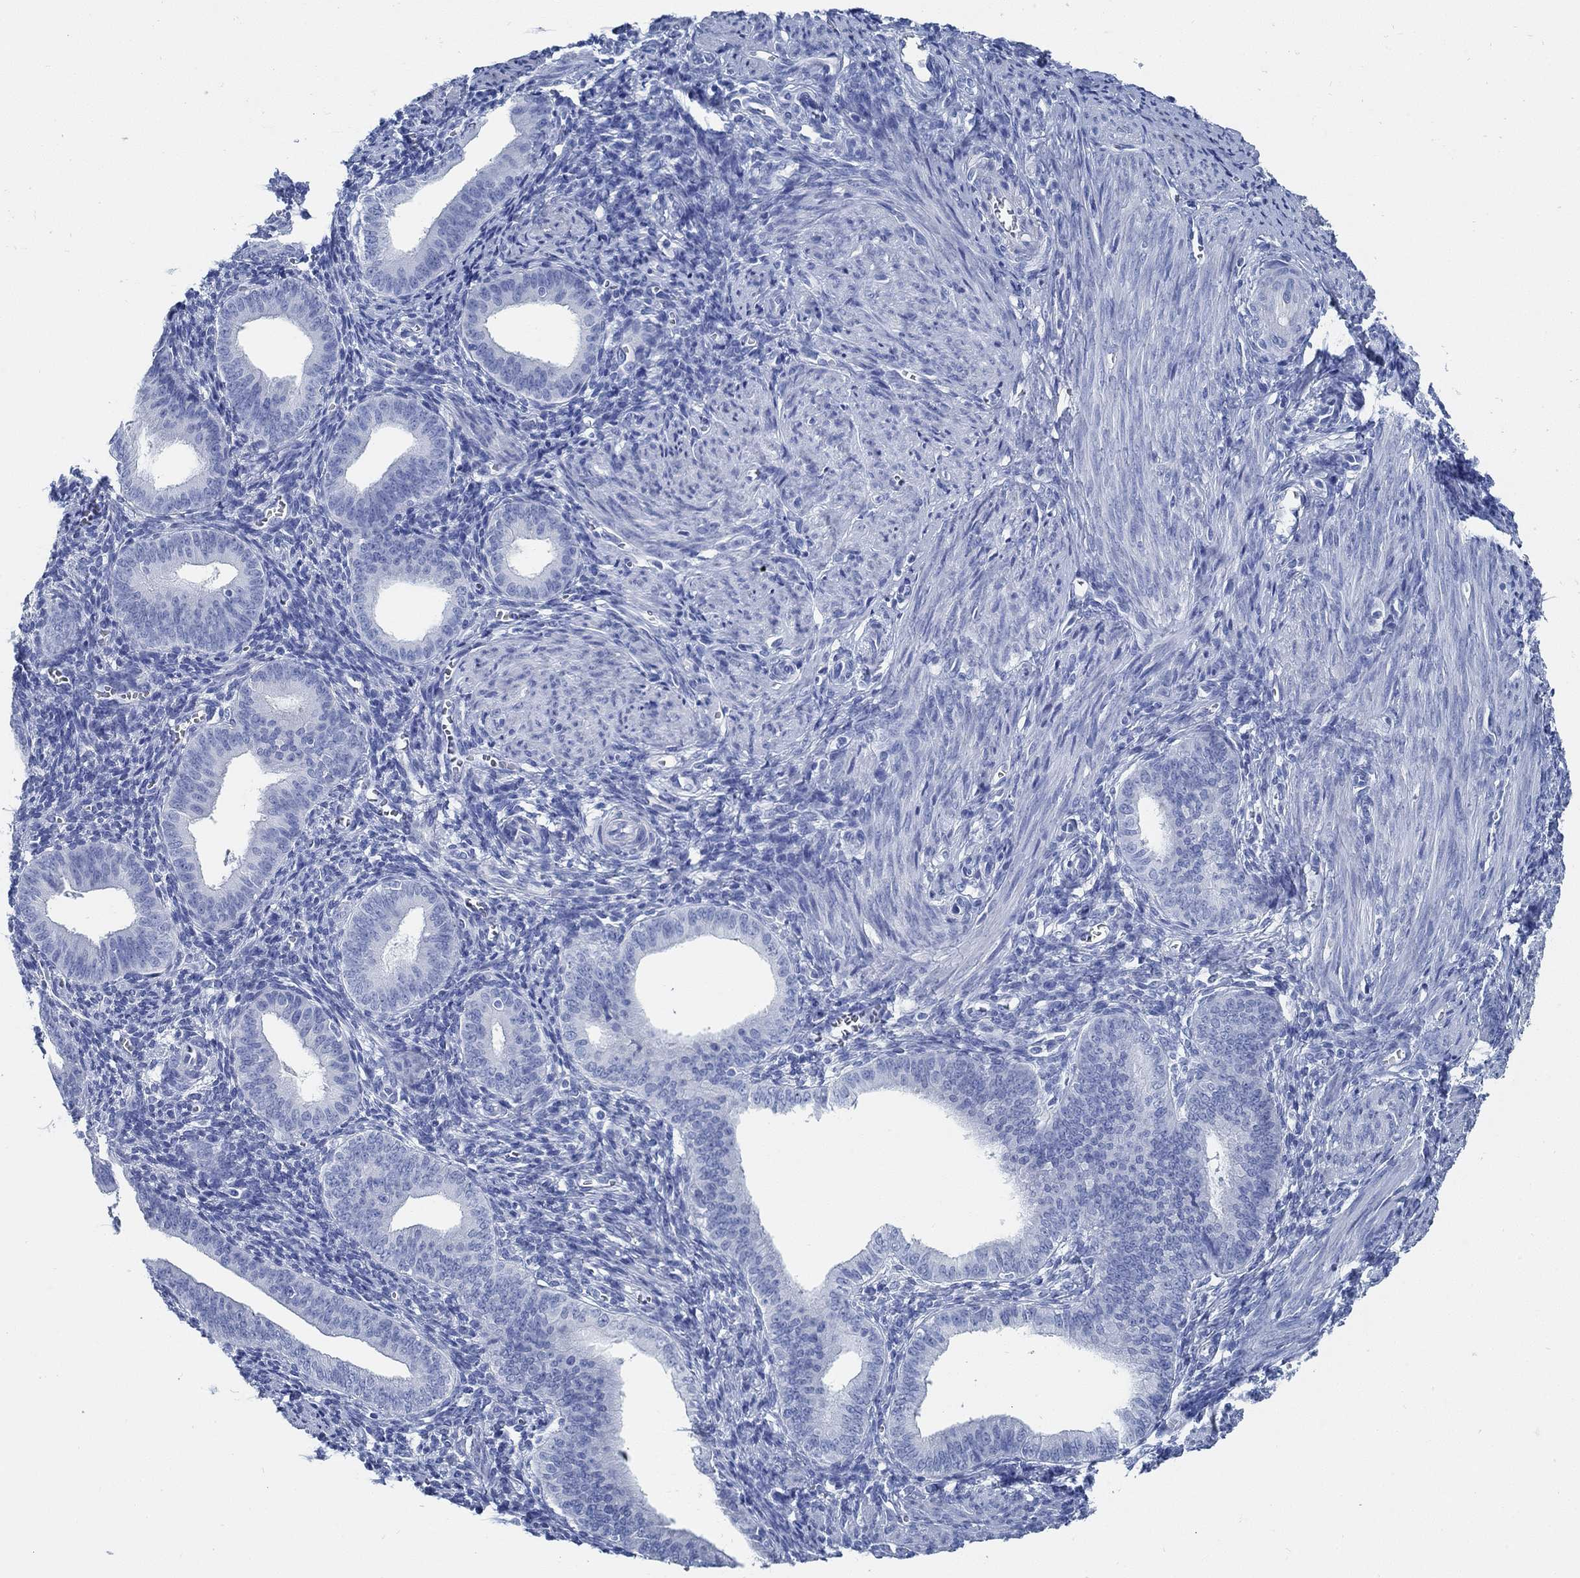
{"staining": {"intensity": "negative", "quantity": "none", "location": "none"}, "tissue": "endometrium", "cell_type": "Cells in endometrial stroma", "image_type": "normal", "snomed": [{"axis": "morphology", "description": "Normal tissue, NOS"}, {"axis": "topography", "description": "Endometrium"}], "caption": "Cells in endometrial stroma show no significant protein expression in normal endometrium. The staining is performed using DAB (3,3'-diaminobenzidine) brown chromogen with nuclei counter-stained in using hematoxylin.", "gene": "SLC45A1", "patient": {"sex": "female", "age": 42}}